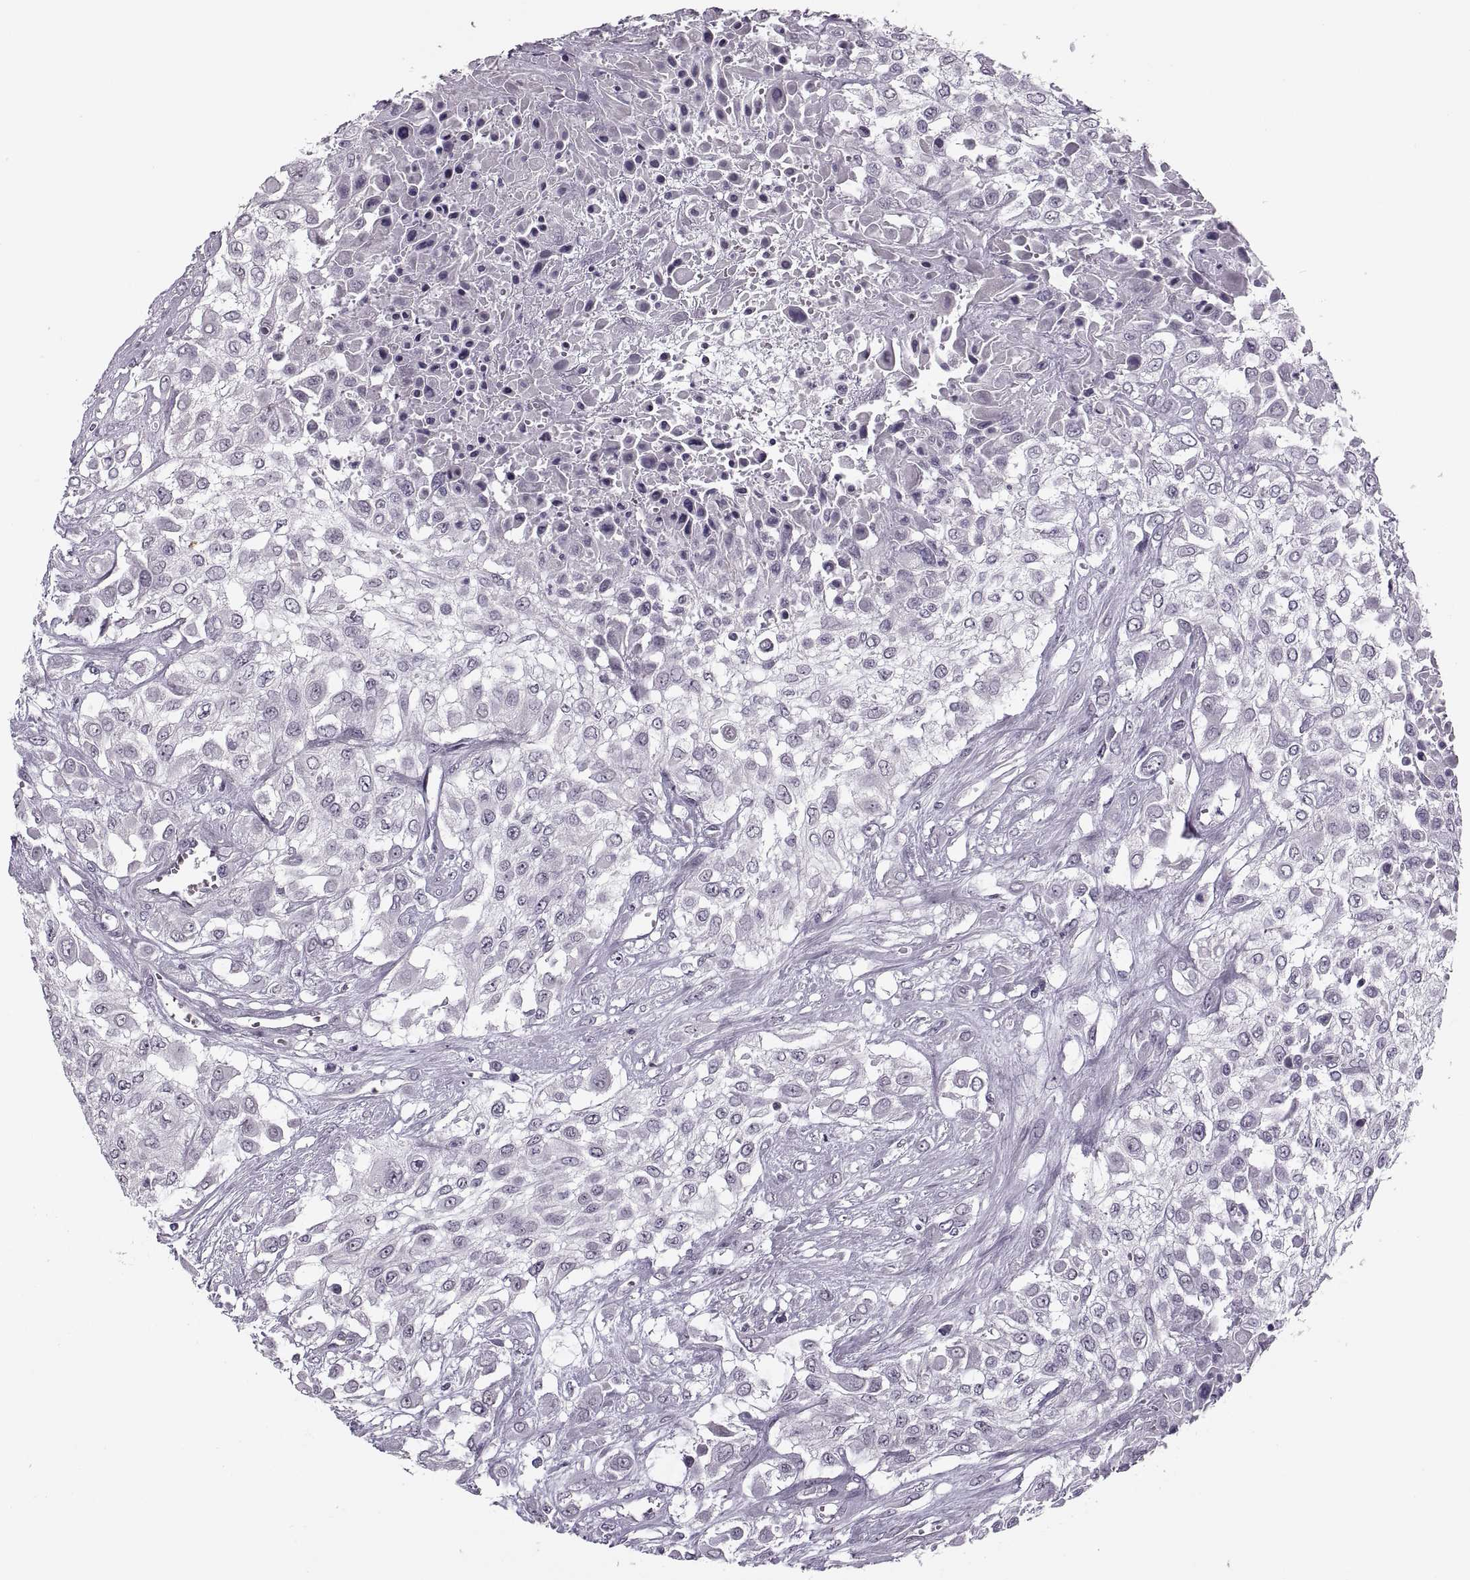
{"staining": {"intensity": "negative", "quantity": "none", "location": "none"}, "tissue": "urothelial cancer", "cell_type": "Tumor cells", "image_type": "cancer", "snomed": [{"axis": "morphology", "description": "Urothelial carcinoma, High grade"}, {"axis": "topography", "description": "Urinary bladder"}], "caption": "This is a image of immunohistochemistry staining of urothelial cancer, which shows no expression in tumor cells.", "gene": "PAGE5", "patient": {"sex": "male", "age": 57}}